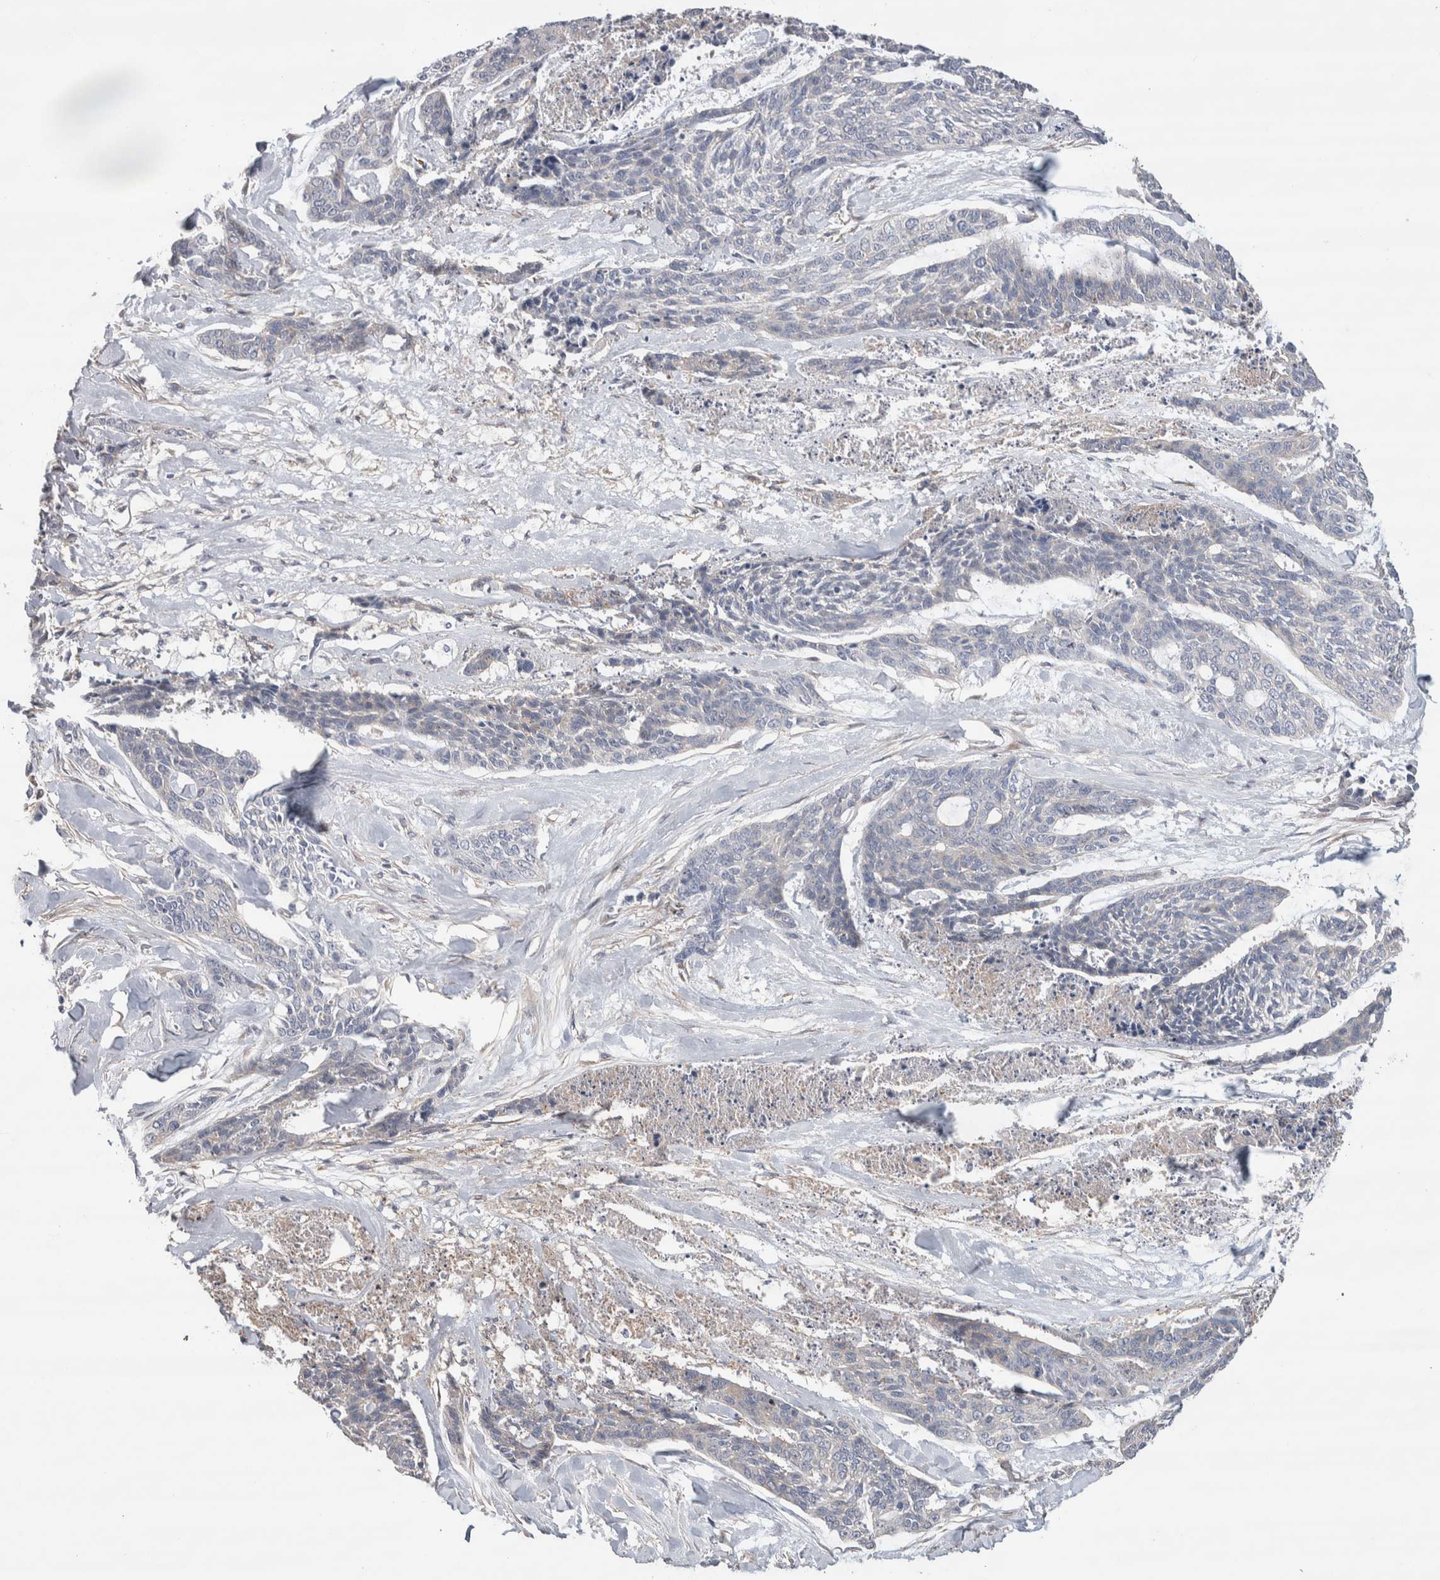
{"staining": {"intensity": "negative", "quantity": "none", "location": "none"}, "tissue": "skin cancer", "cell_type": "Tumor cells", "image_type": "cancer", "snomed": [{"axis": "morphology", "description": "Basal cell carcinoma"}, {"axis": "topography", "description": "Skin"}], "caption": "Immunohistochemical staining of skin cancer reveals no significant expression in tumor cells. The staining was performed using DAB to visualize the protein expression in brown, while the nuclei were stained in blue with hematoxylin (Magnification: 20x).", "gene": "GCNA", "patient": {"sex": "female", "age": 64}}